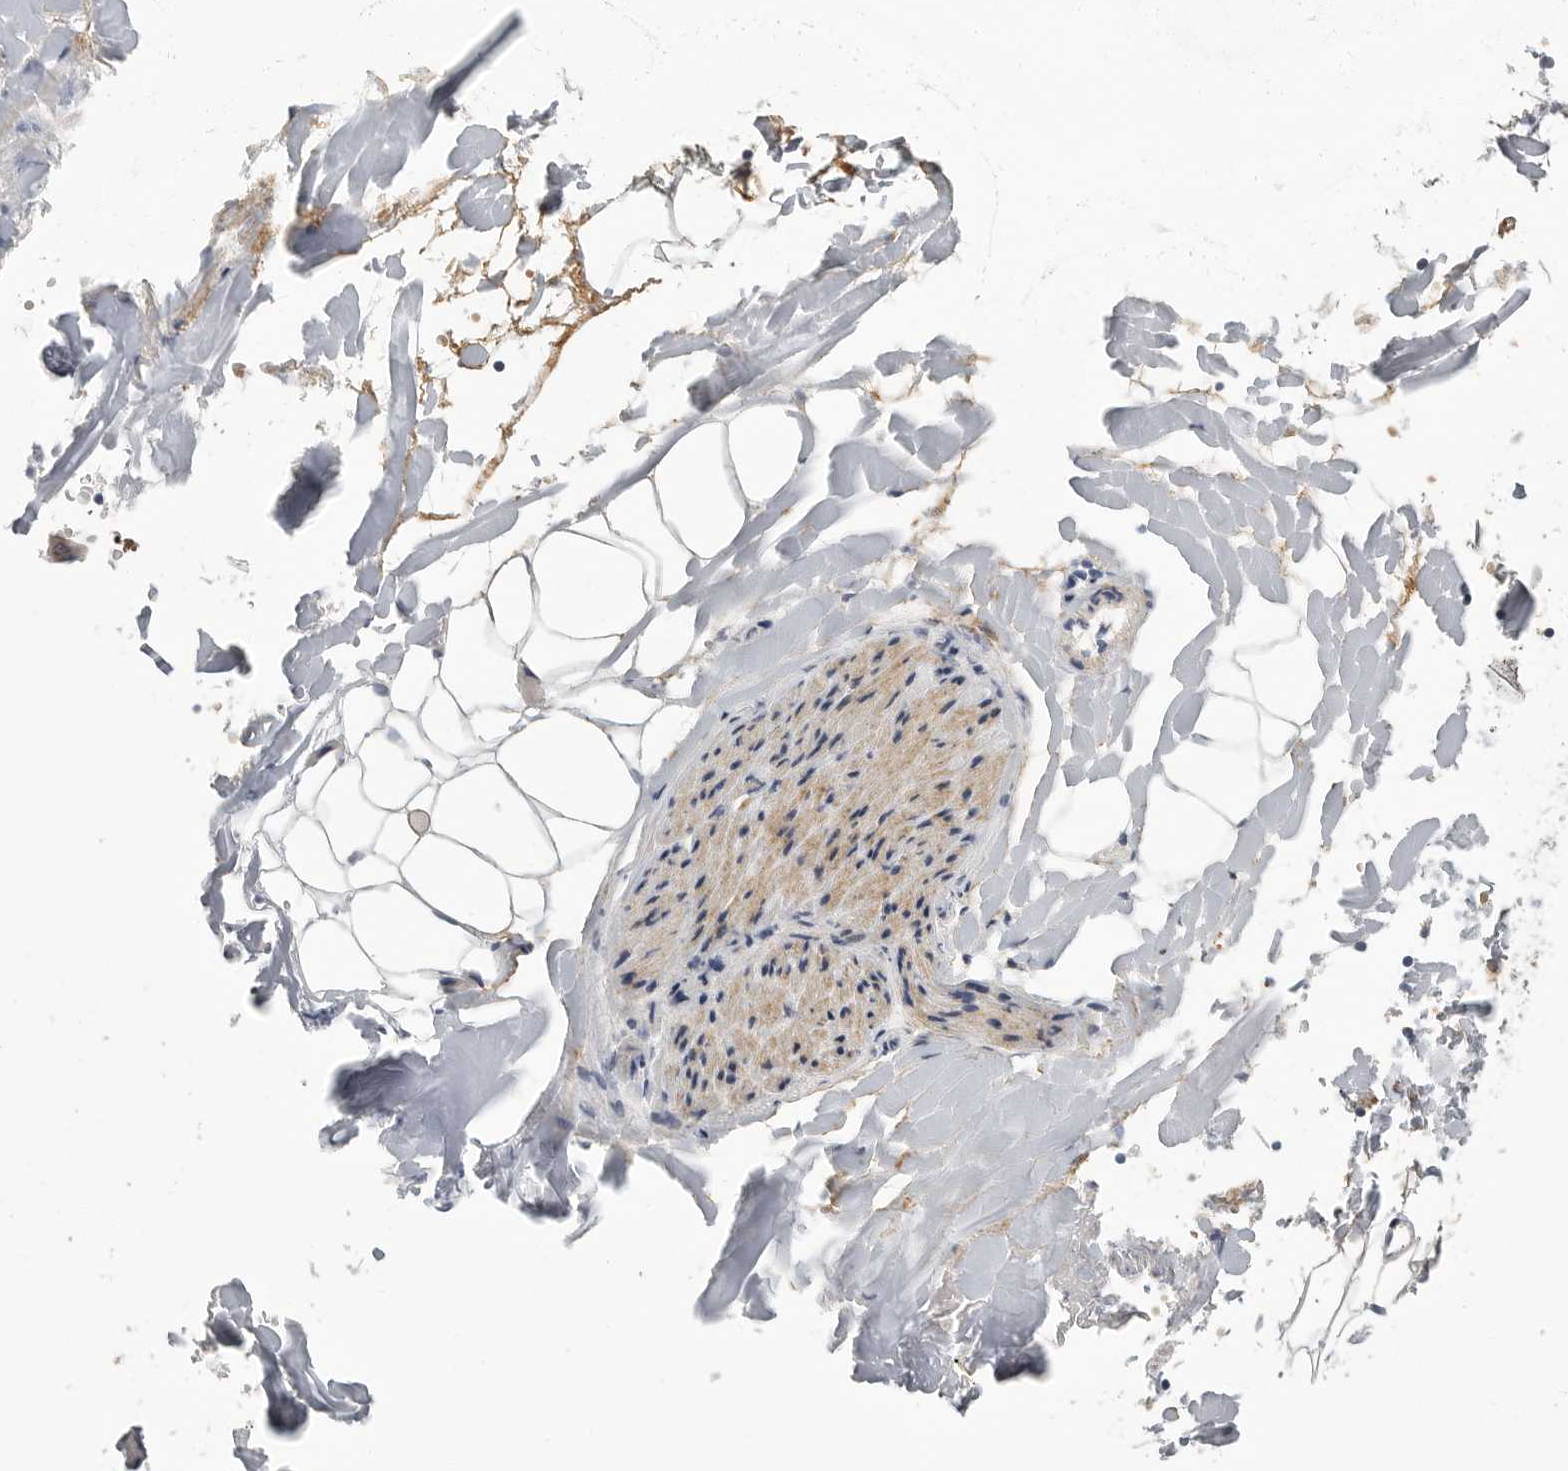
{"staining": {"intensity": "negative", "quantity": "none", "location": "none"}, "tissue": "adipose tissue", "cell_type": "Adipocytes", "image_type": "normal", "snomed": [{"axis": "morphology", "description": "Normal tissue, NOS"}, {"axis": "morphology", "description": "Adenocarcinoma, NOS"}, {"axis": "topography", "description": "Smooth muscle"}, {"axis": "topography", "description": "Colon"}], "caption": "Immunohistochemistry (IHC) micrograph of unremarkable human adipose tissue stained for a protein (brown), which shows no expression in adipocytes.", "gene": "SDC3", "patient": {"sex": "male", "age": 14}}